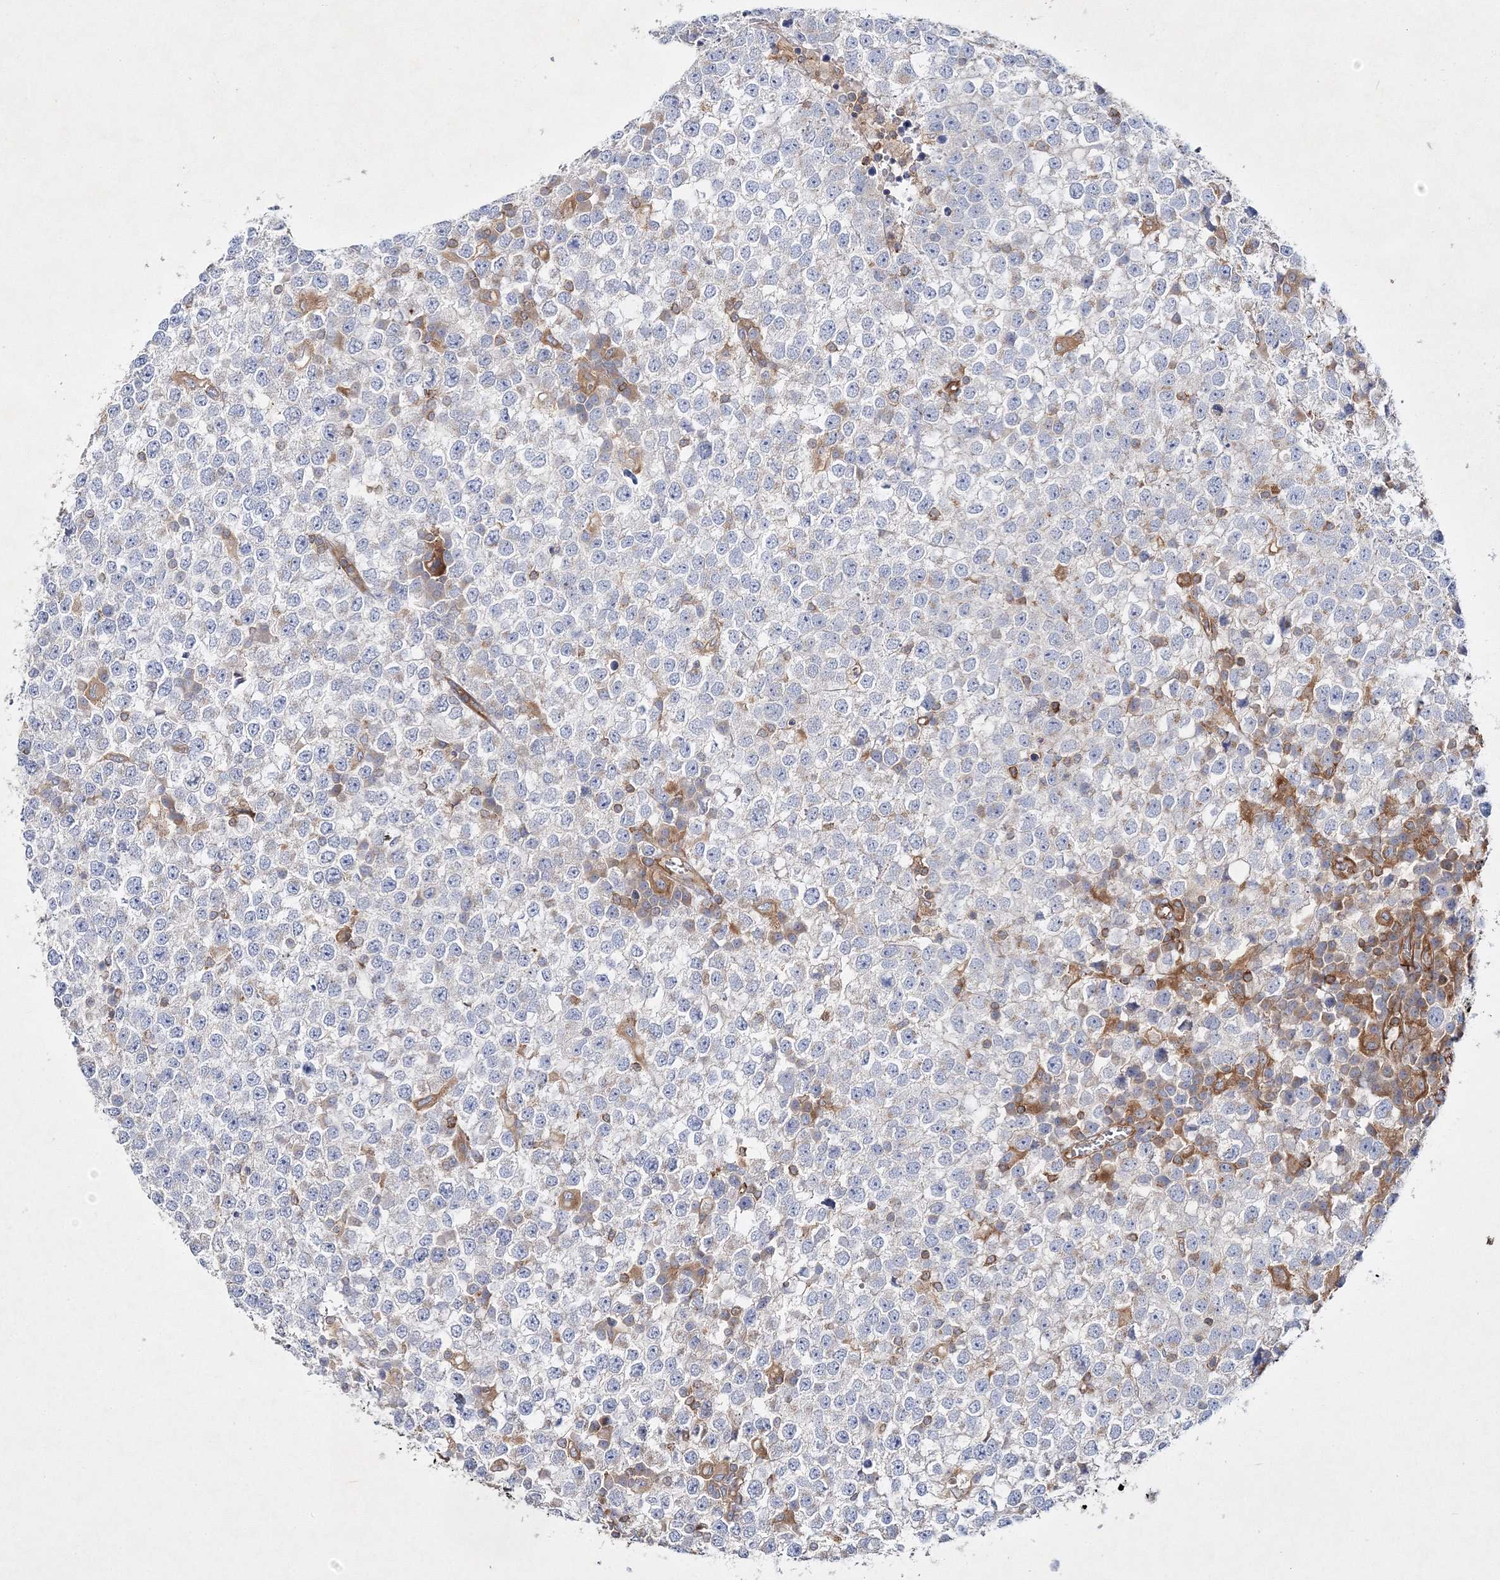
{"staining": {"intensity": "negative", "quantity": "none", "location": "none"}, "tissue": "testis cancer", "cell_type": "Tumor cells", "image_type": "cancer", "snomed": [{"axis": "morphology", "description": "Seminoma, NOS"}, {"axis": "topography", "description": "Testis"}], "caption": "DAB (3,3'-diaminobenzidine) immunohistochemical staining of testis cancer exhibits no significant staining in tumor cells.", "gene": "WDR37", "patient": {"sex": "male", "age": 65}}